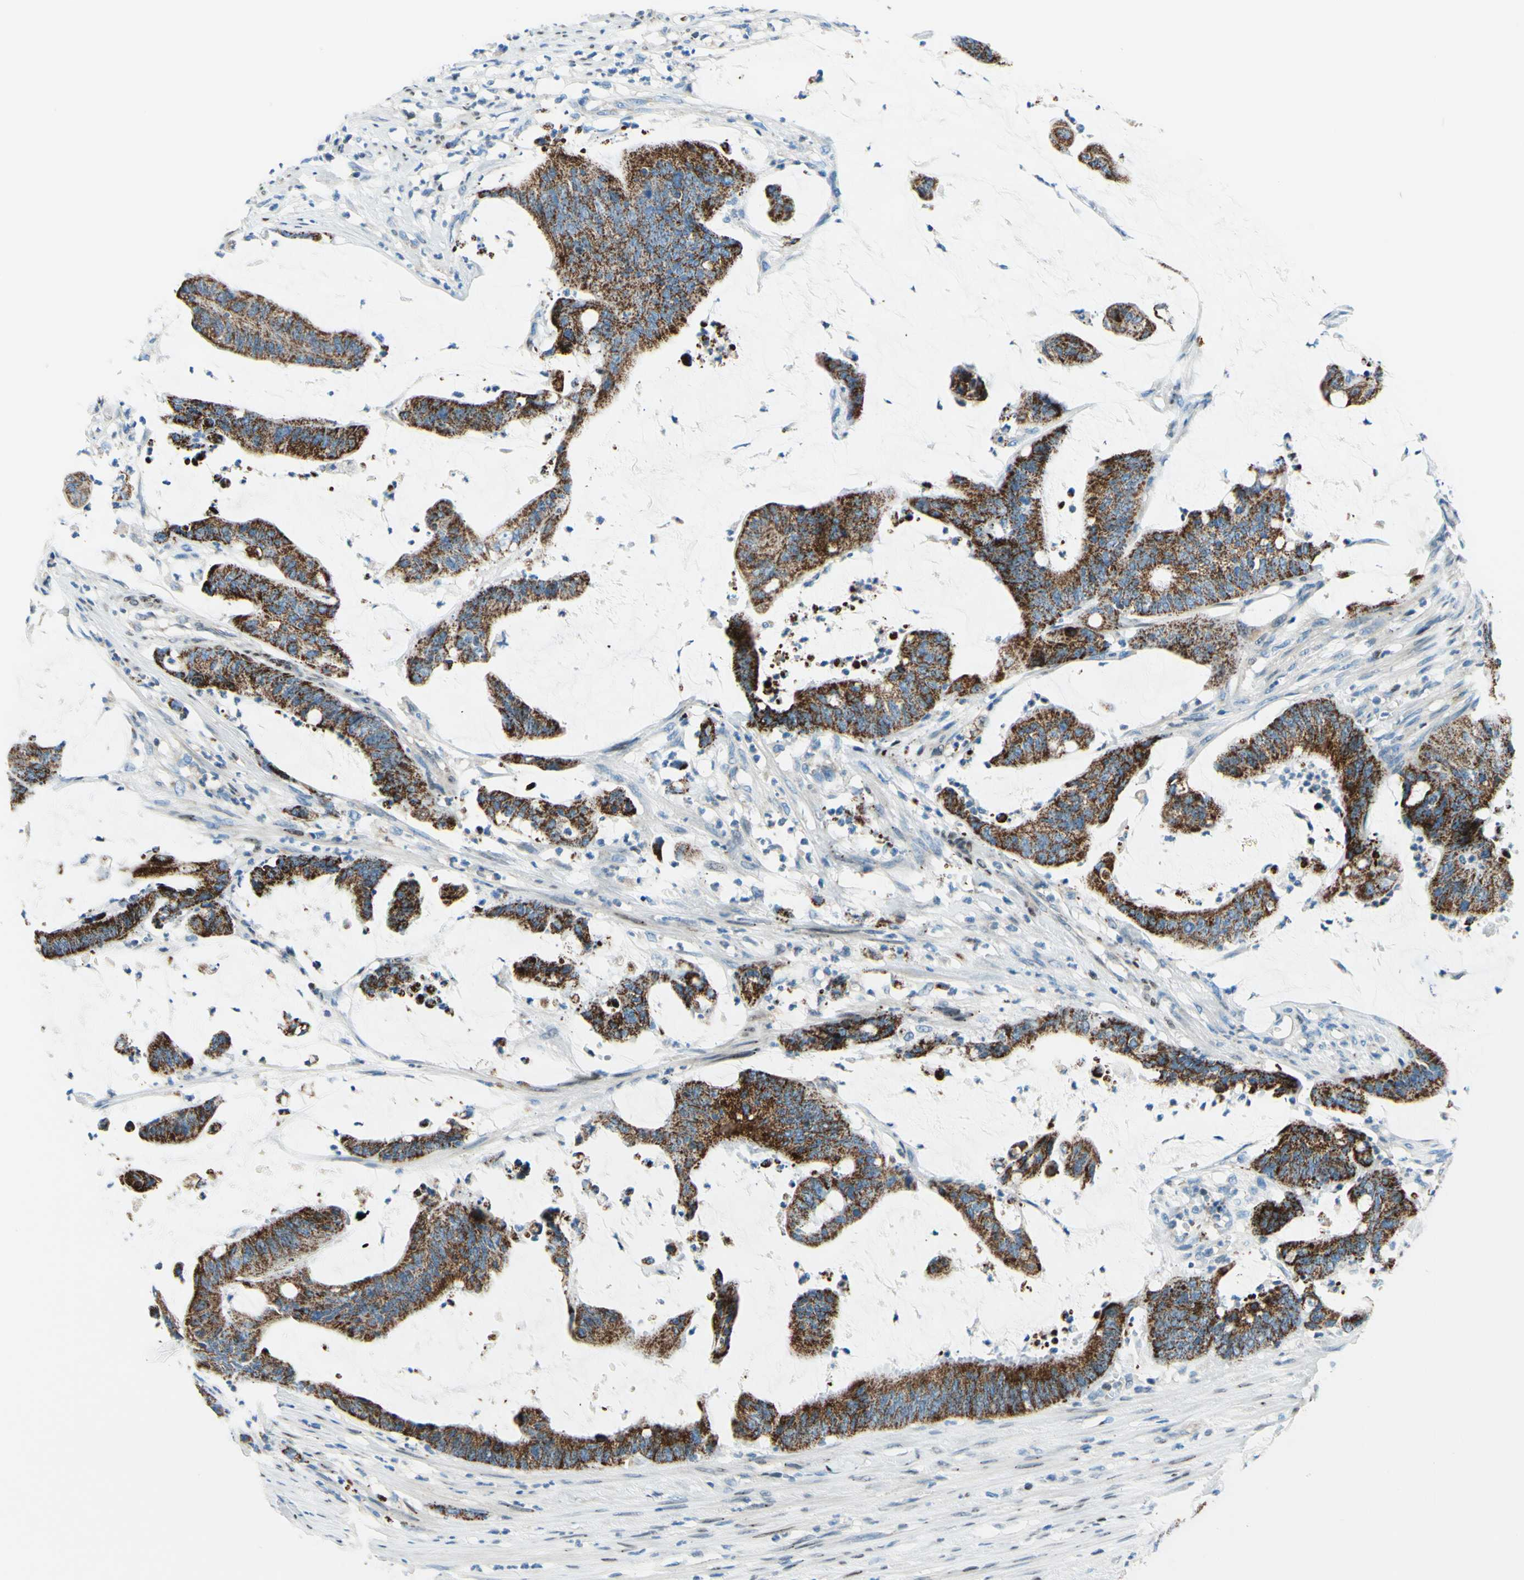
{"staining": {"intensity": "strong", "quantity": ">75%", "location": "cytoplasmic/membranous"}, "tissue": "colorectal cancer", "cell_type": "Tumor cells", "image_type": "cancer", "snomed": [{"axis": "morphology", "description": "Adenocarcinoma, NOS"}, {"axis": "topography", "description": "Rectum"}], "caption": "The immunohistochemical stain highlights strong cytoplasmic/membranous staining in tumor cells of colorectal cancer (adenocarcinoma) tissue. The staining was performed using DAB to visualize the protein expression in brown, while the nuclei were stained in blue with hematoxylin (Magnification: 20x).", "gene": "CBX7", "patient": {"sex": "female", "age": 66}}